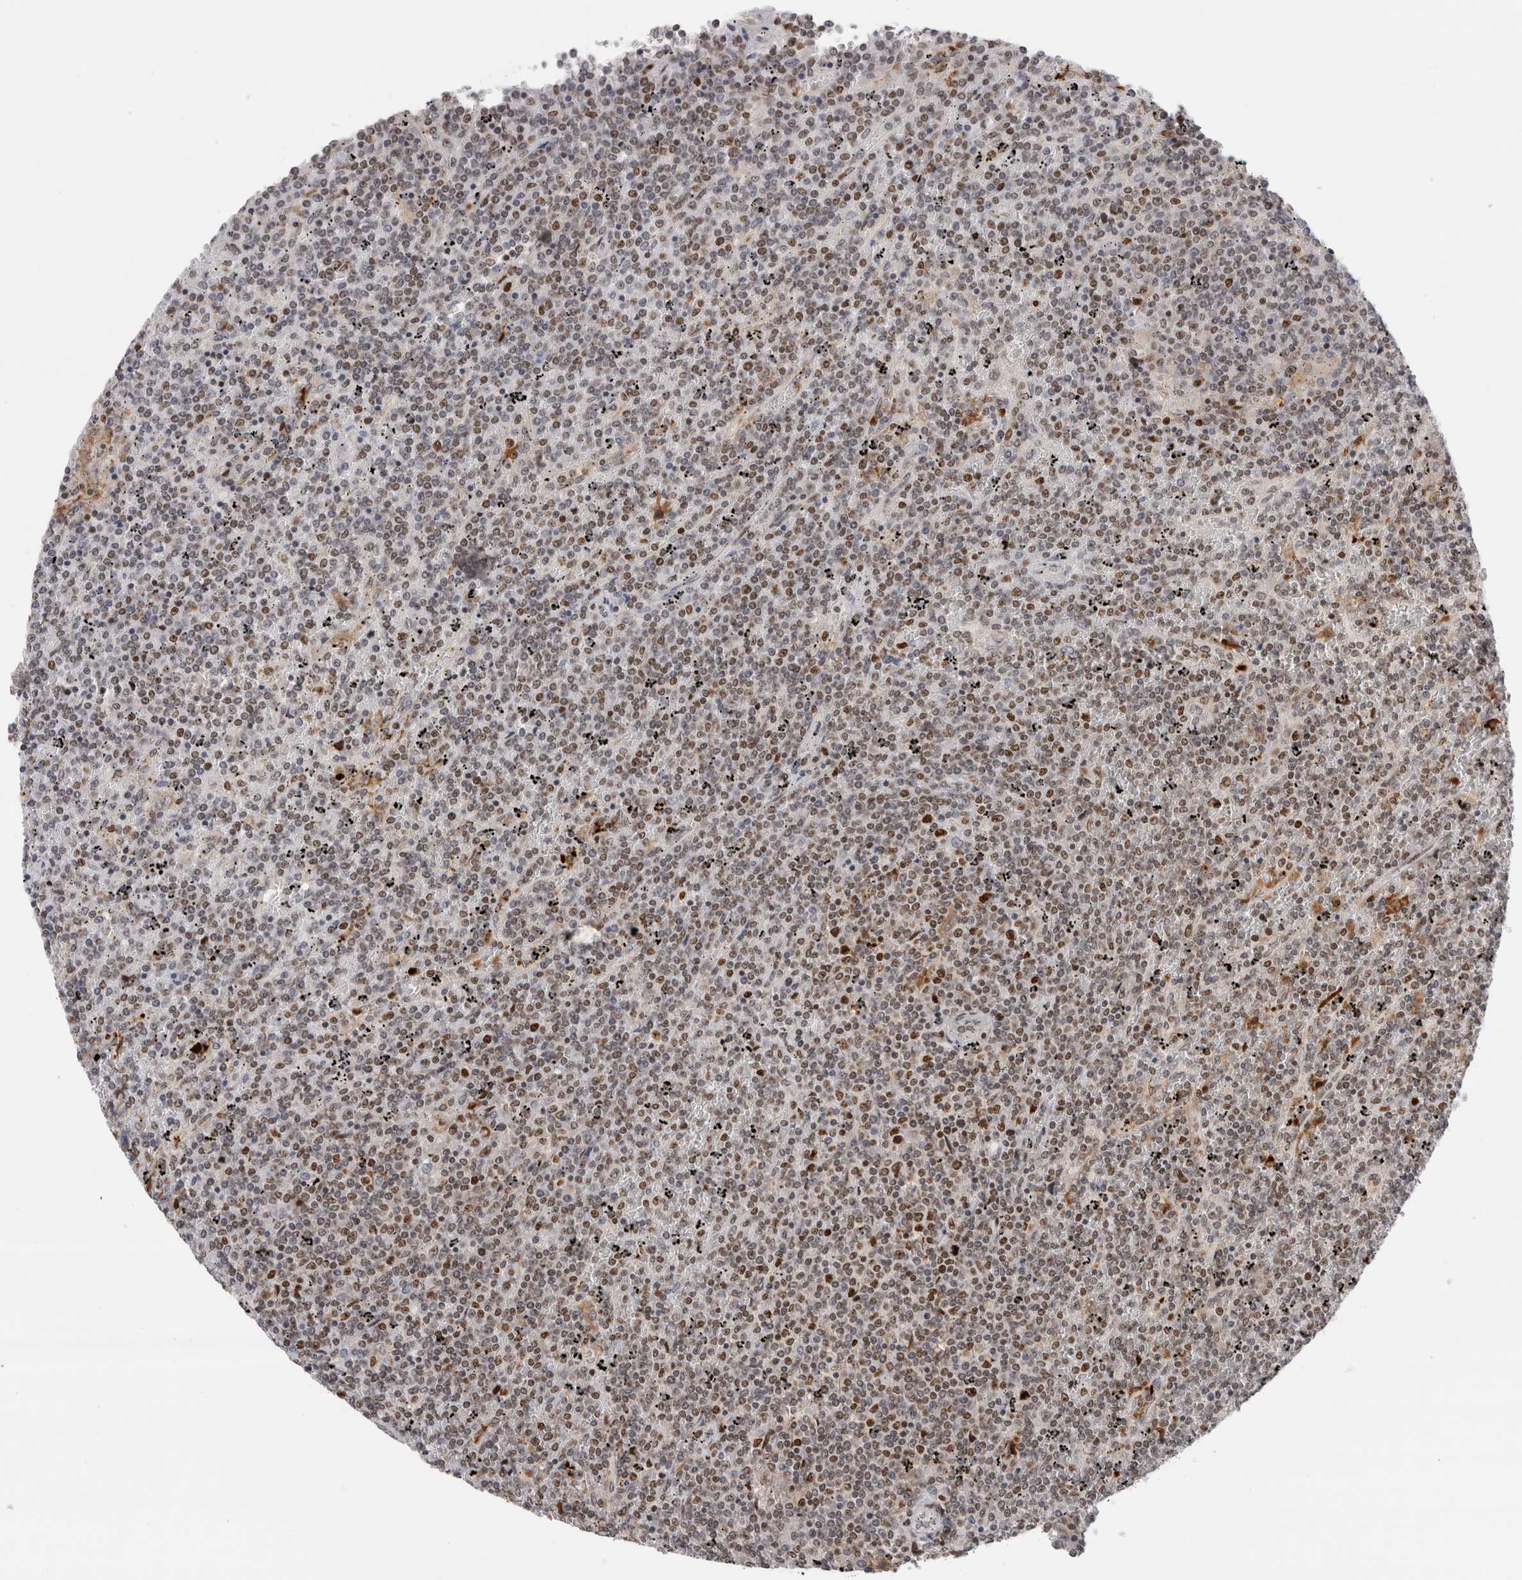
{"staining": {"intensity": "moderate", "quantity": "25%-75%", "location": "nuclear"}, "tissue": "lymphoma", "cell_type": "Tumor cells", "image_type": "cancer", "snomed": [{"axis": "morphology", "description": "Malignant lymphoma, non-Hodgkin's type, Low grade"}, {"axis": "topography", "description": "Spleen"}], "caption": "A brown stain highlights moderate nuclear positivity of a protein in human lymphoma tumor cells. Nuclei are stained in blue.", "gene": "ZNF521", "patient": {"sex": "female", "age": 19}}